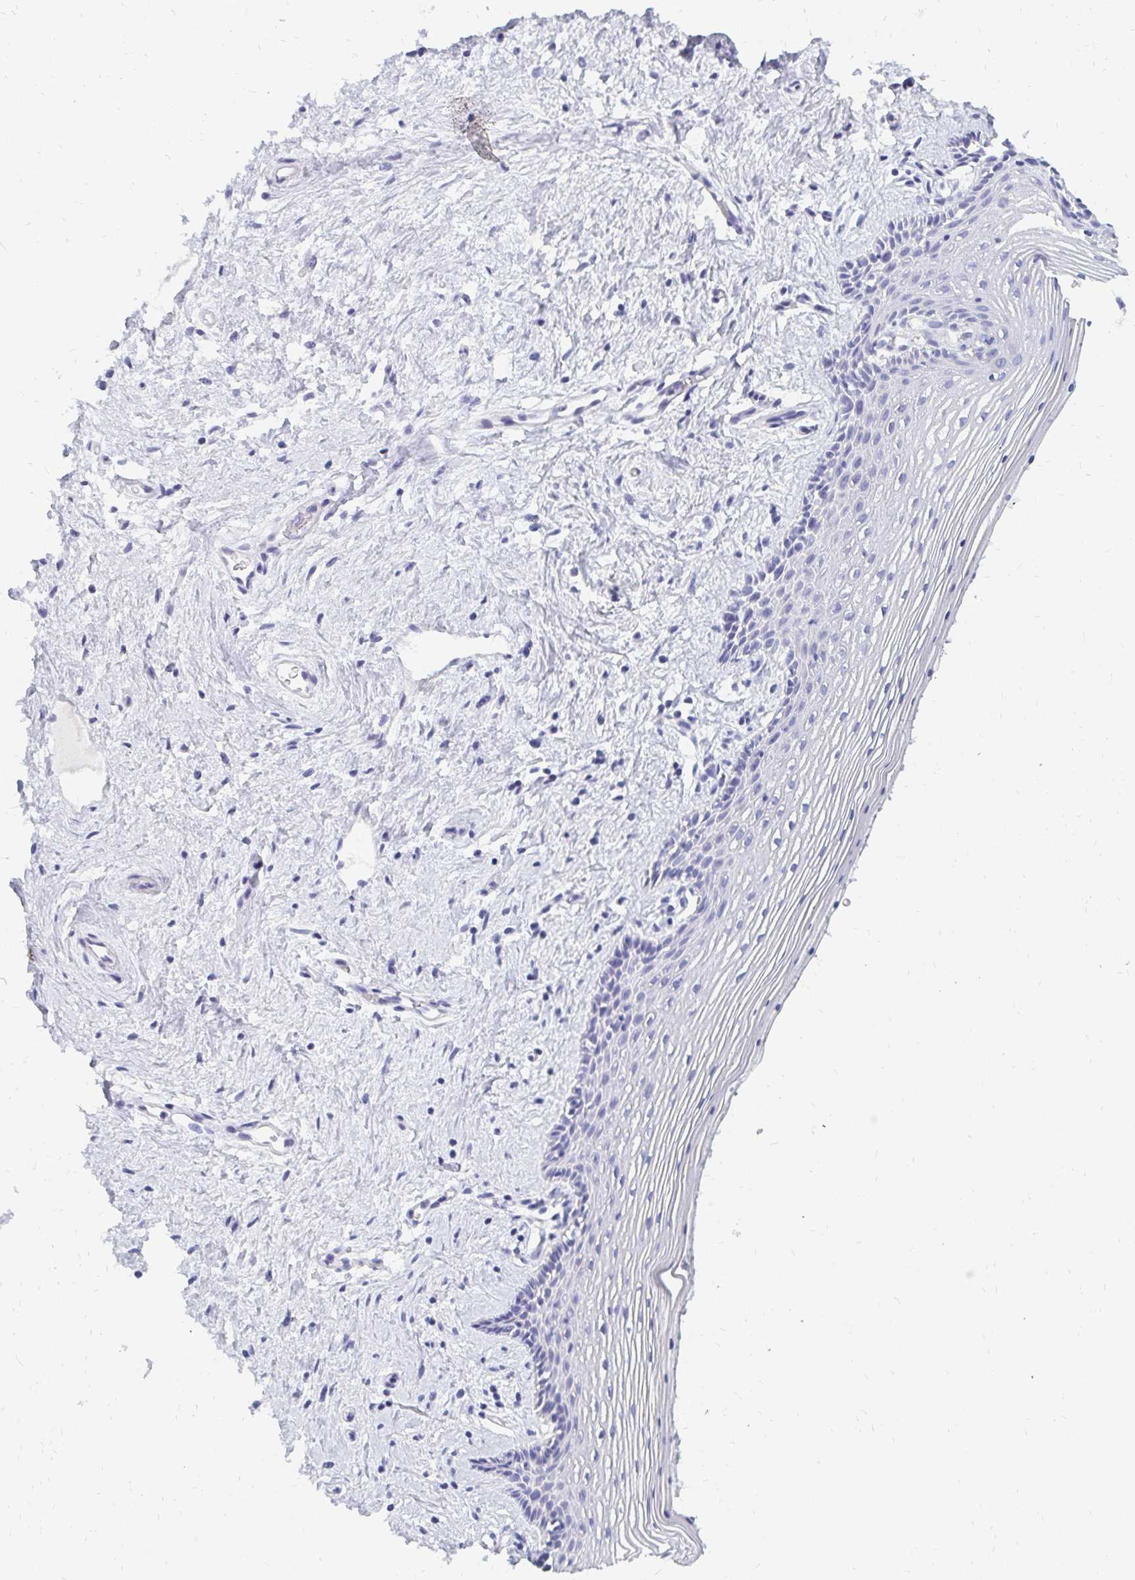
{"staining": {"intensity": "negative", "quantity": "none", "location": "none"}, "tissue": "vagina", "cell_type": "Squamous epithelial cells", "image_type": "normal", "snomed": [{"axis": "morphology", "description": "Normal tissue, NOS"}, {"axis": "topography", "description": "Vagina"}], "caption": "Vagina was stained to show a protein in brown. There is no significant positivity in squamous epithelial cells. (DAB (3,3'-diaminobenzidine) immunohistochemistry (IHC) visualized using brightfield microscopy, high magnification).", "gene": "OR10V1", "patient": {"sex": "female", "age": 42}}